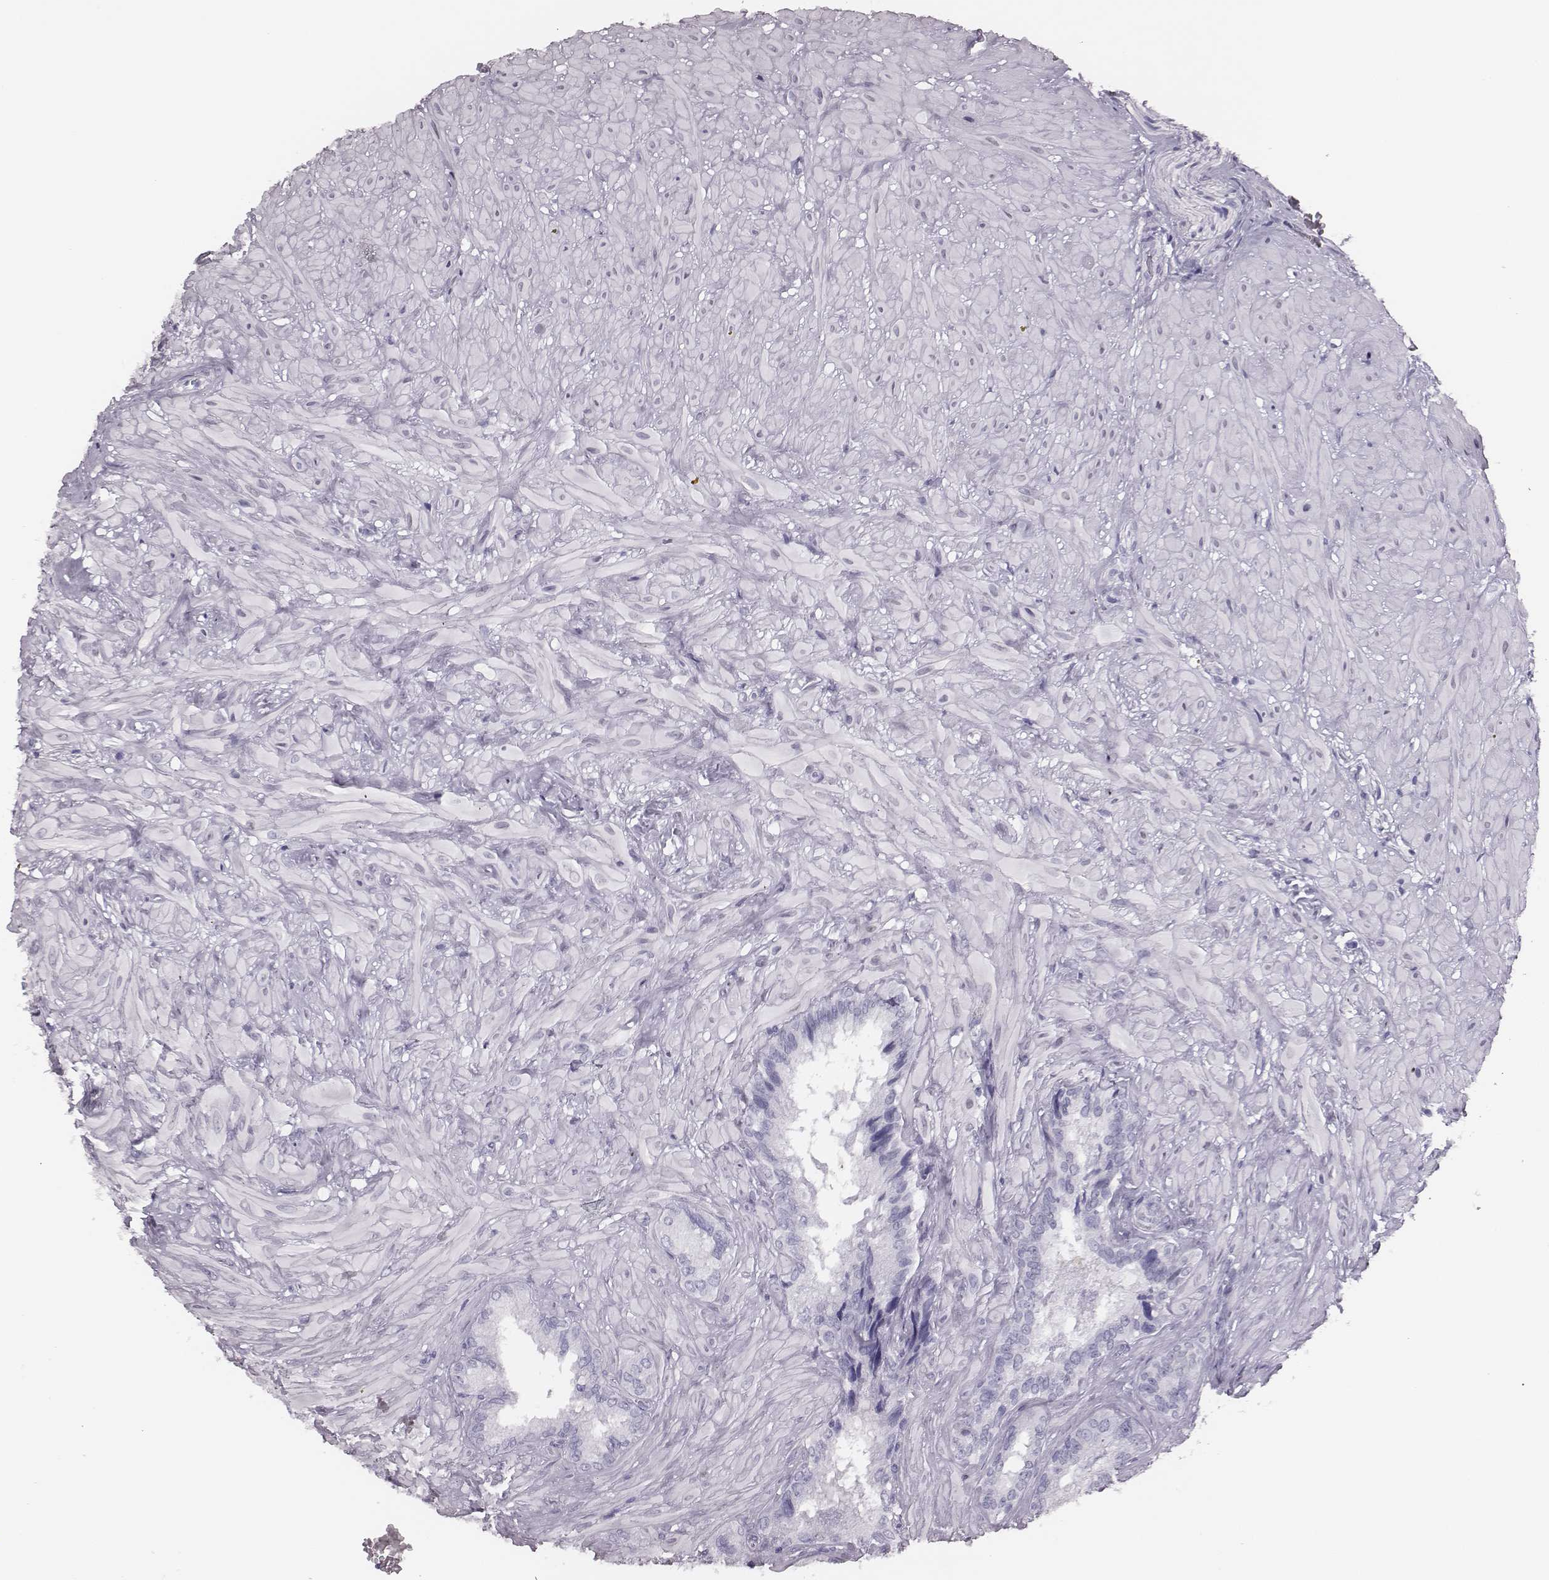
{"staining": {"intensity": "negative", "quantity": "none", "location": "none"}, "tissue": "seminal vesicle", "cell_type": "Glandular cells", "image_type": "normal", "snomed": [{"axis": "morphology", "description": "Normal tissue, NOS"}, {"axis": "topography", "description": "Seminal veicle"}], "caption": "High magnification brightfield microscopy of benign seminal vesicle stained with DAB (brown) and counterstained with hematoxylin (blue): glandular cells show no significant expression.", "gene": "H1", "patient": {"sex": "male", "age": 72}}